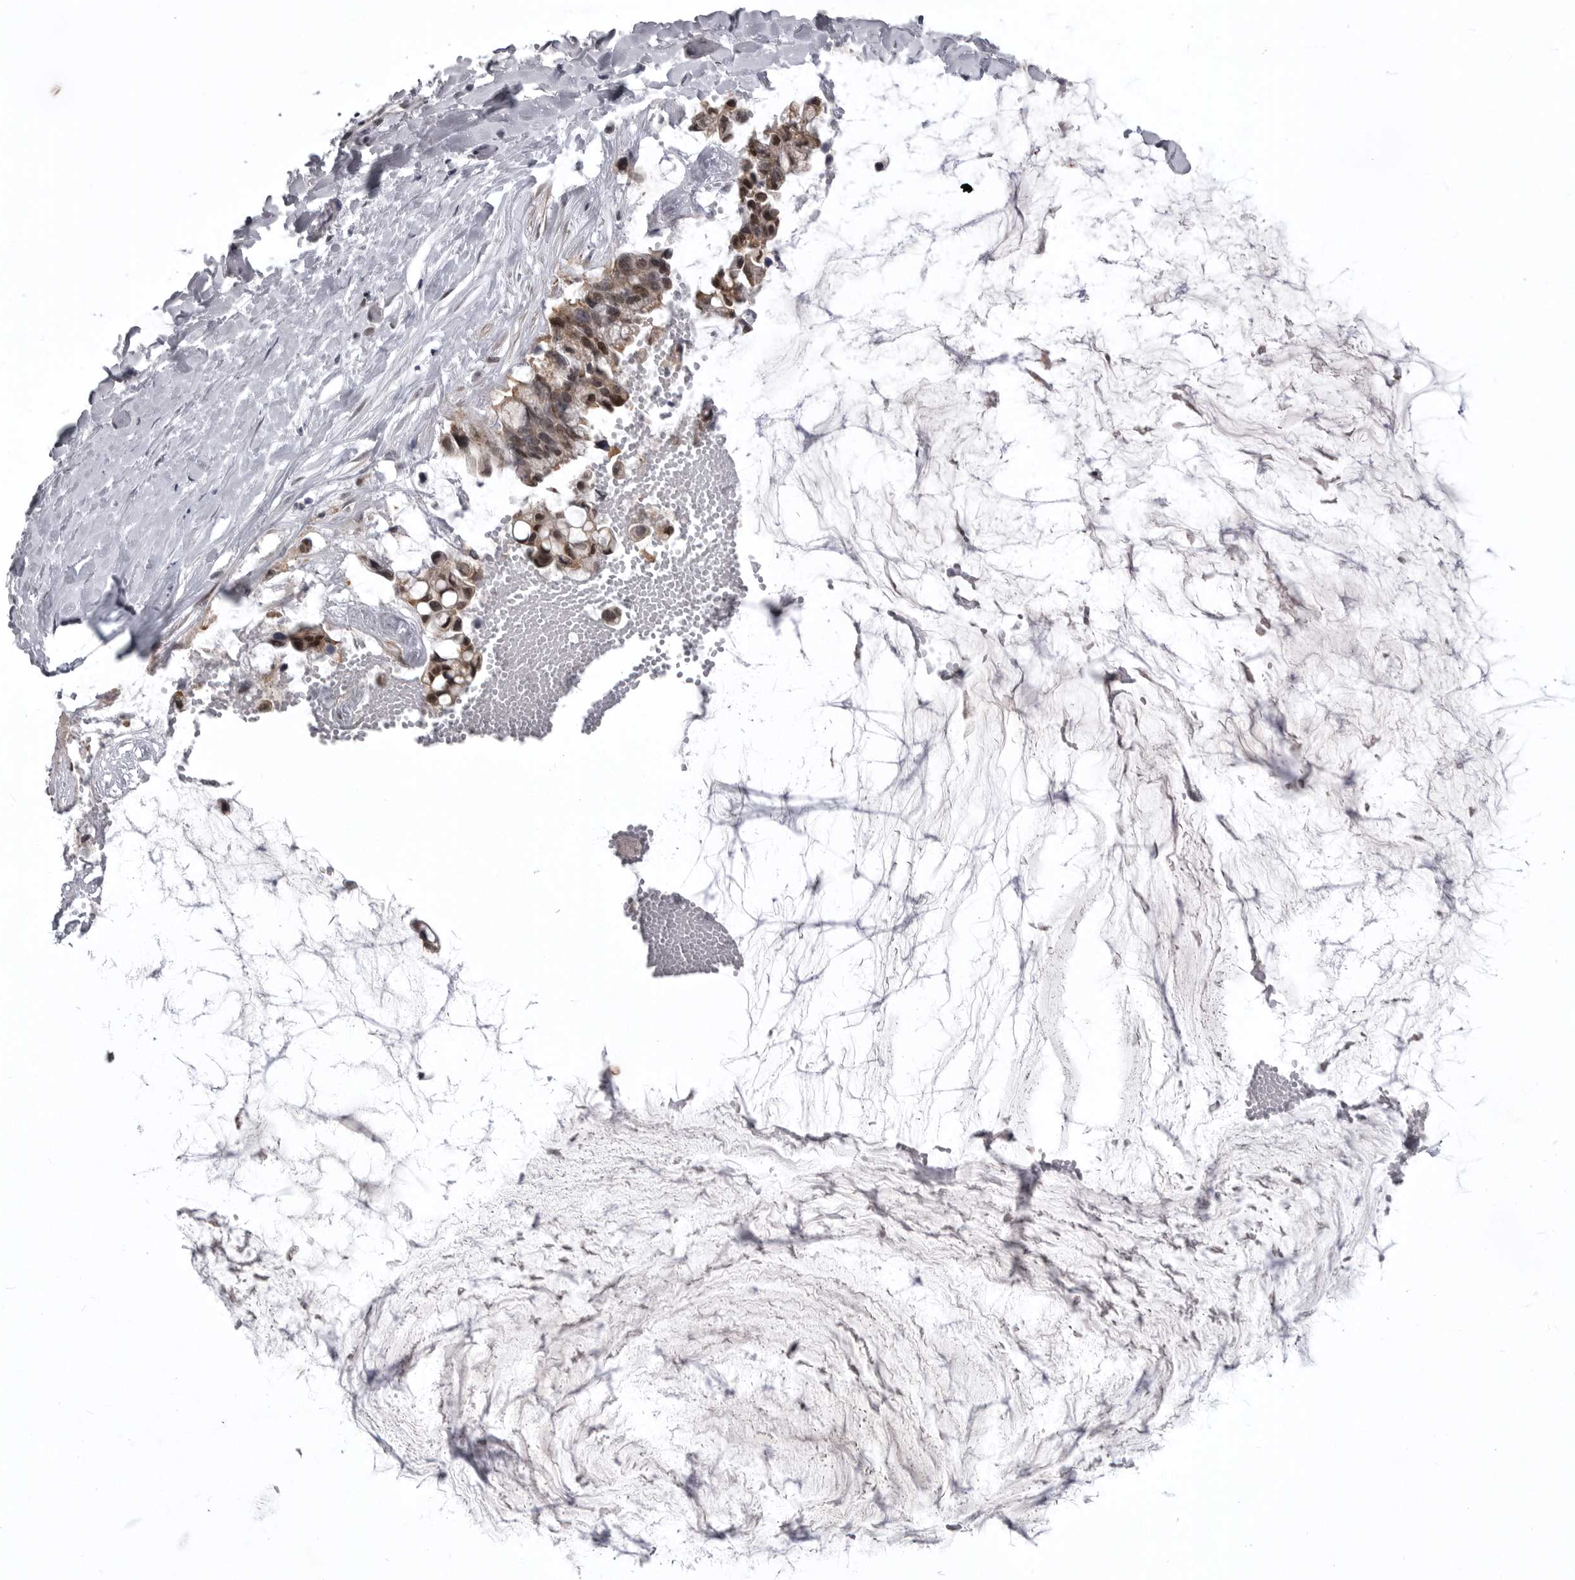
{"staining": {"intensity": "moderate", "quantity": ">75%", "location": "cytoplasmic/membranous,nuclear"}, "tissue": "ovarian cancer", "cell_type": "Tumor cells", "image_type": "cancer", "snomed": [{"axis": "morphology", "description": "Cystadenocarcinoma, mucinous, NOS"}, {"axis": "topography", "description": "Ovary"}], "caption": "IHC (DAB) staining of human ovarian cancer demonstrates moderate cytoplasmic/membranous and nuclear protein positivity in approximately >75% of tumor cells. (DAB (3,3'-diaminobenzidine) = brown stain, brightfield microscopy at high magnification).", "gene": "SNX16", "patient": {"sex": "female", "age": 39}}